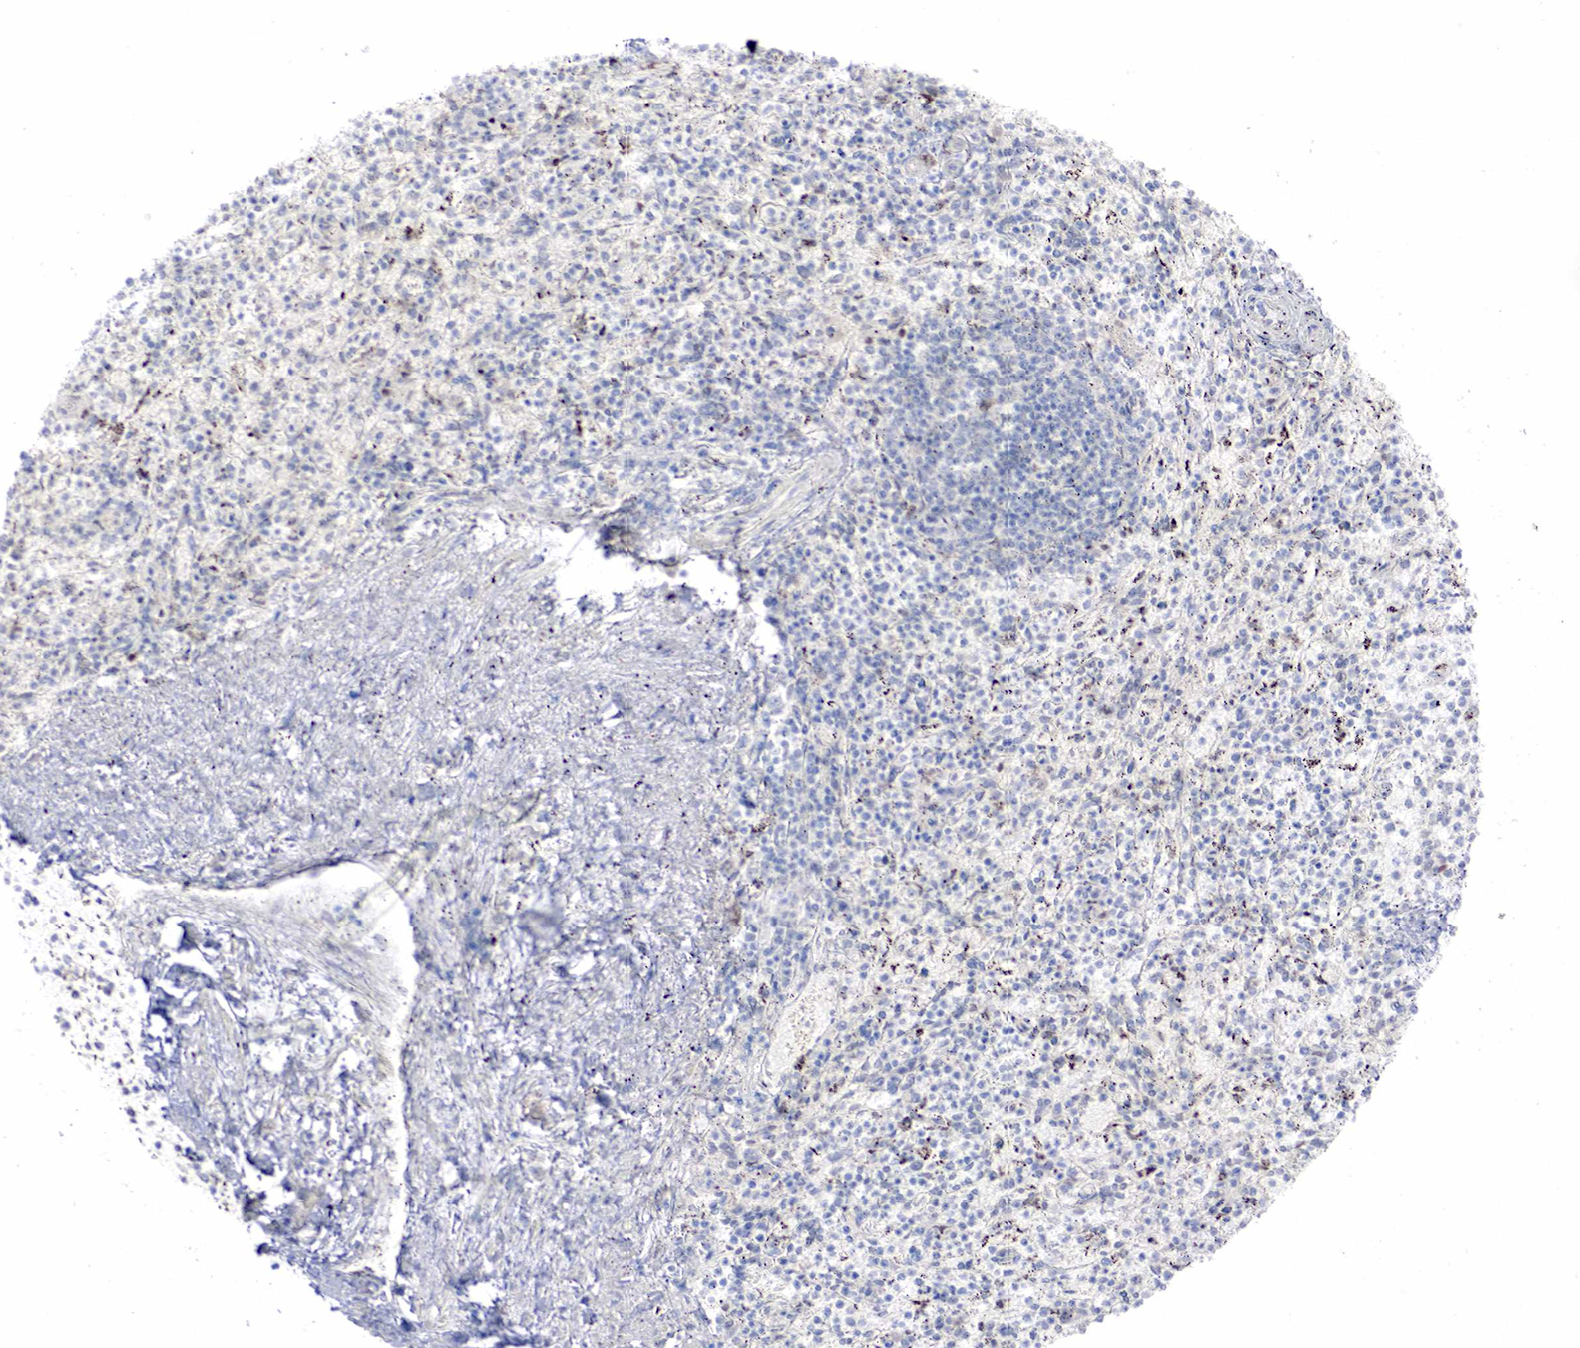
{"staining": {"intensity": "negative", "quantity": "none", "location": "none"}, "tissue": "spleen", "cell_type": "Cells in red pulp", "image_type": "normal", "snomed": [{"axis": "morphology", "description": "Normal tissue, NOS"}, {"axis": "topography", "description": "Spleen"}], "caption": "High magnification brightfield microscopy of unremarkable spleen stained with DAB (brown) and counterstained with hematoxylin (blue): cells in red pulp show no significant staining.", "gene": "PGR", "patient": {"sex": "male", "age": 72}}